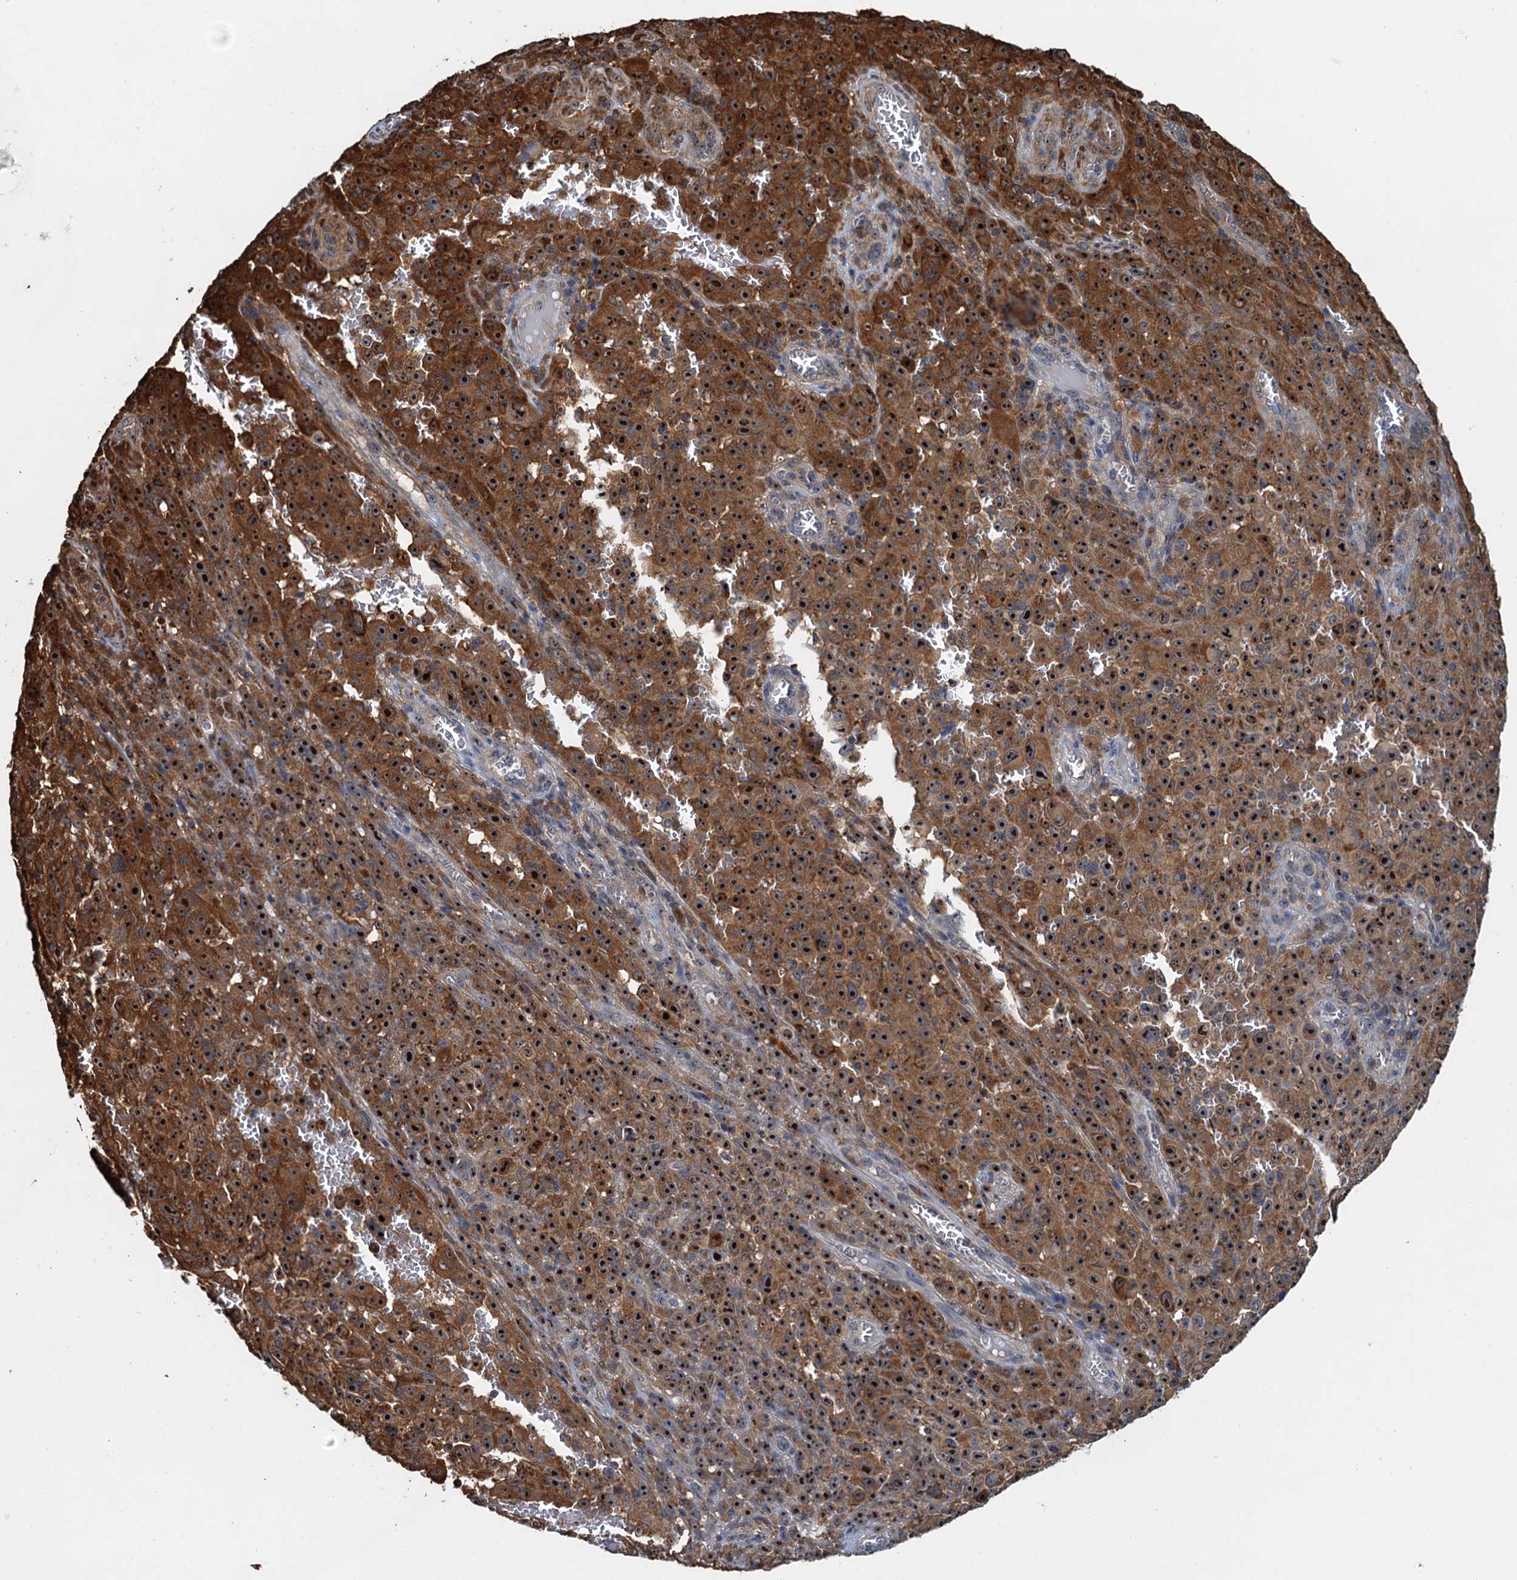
{"staining": {"intensity": "strong", "quantity": ">75%", "location": "cytoplasmic/membranous,nuclear"}, "tissue": "melanoma", "cell_type": "Tumor cells", "image_type": "cancer", "snomed": [{"axis": "morphology", "description": "Malignant melanoma, NOS"}, {"axis": "topography", "description": "Skin"}], "caption": "Immunohistochemistry (IHC) histopathology image of neoplastic tissue: human malignant melanoma stained using immunohistochemistry (IHC) displays high levels of strong protein expression localized specifically in the cytoplasmic/membranous and nuclear of tumor cells, appearing as a cytoplasmic/membranous and nuclear brown color.", "gene": "USP6NL", "patient": {"sex": "female", "age": 82}}